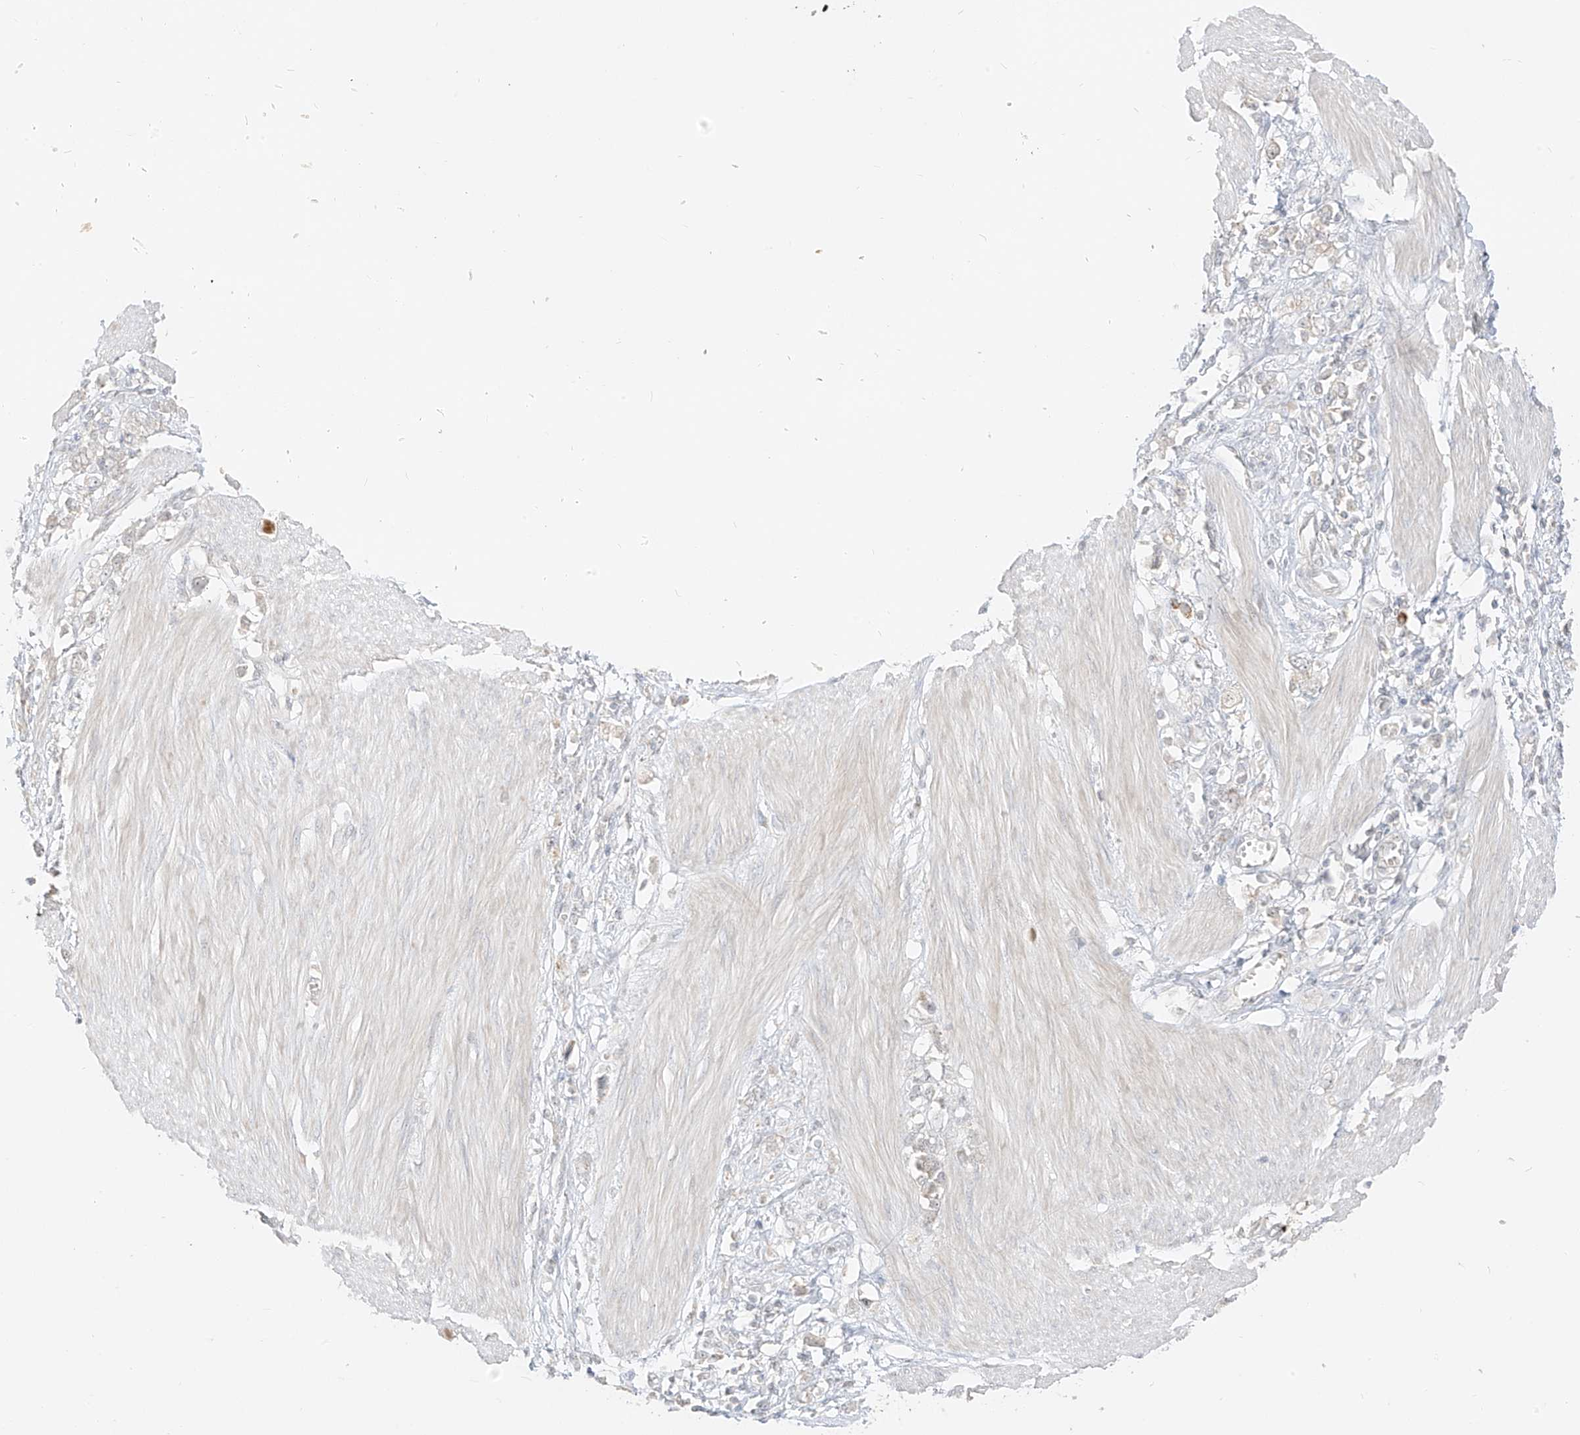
{"staining": {"intensity": "negative", "quantity": "none", "location": "none"}, "tissue": "stomach cancer", "cell_type": "Tumor cells", "image_type": "cancer", "snomed": [{"axis": "morphology", "description": "Adenocarcinoma, NOS"}, {"axis": "topography", "description": "Stomach"}], "caption": "High power microscopy image of an IHC photomicrograph of stomach cancer, revealing no significant staining in tumor cells.", "gene": "LIPT1", "patient": {"sex": "female", "age": 76}}